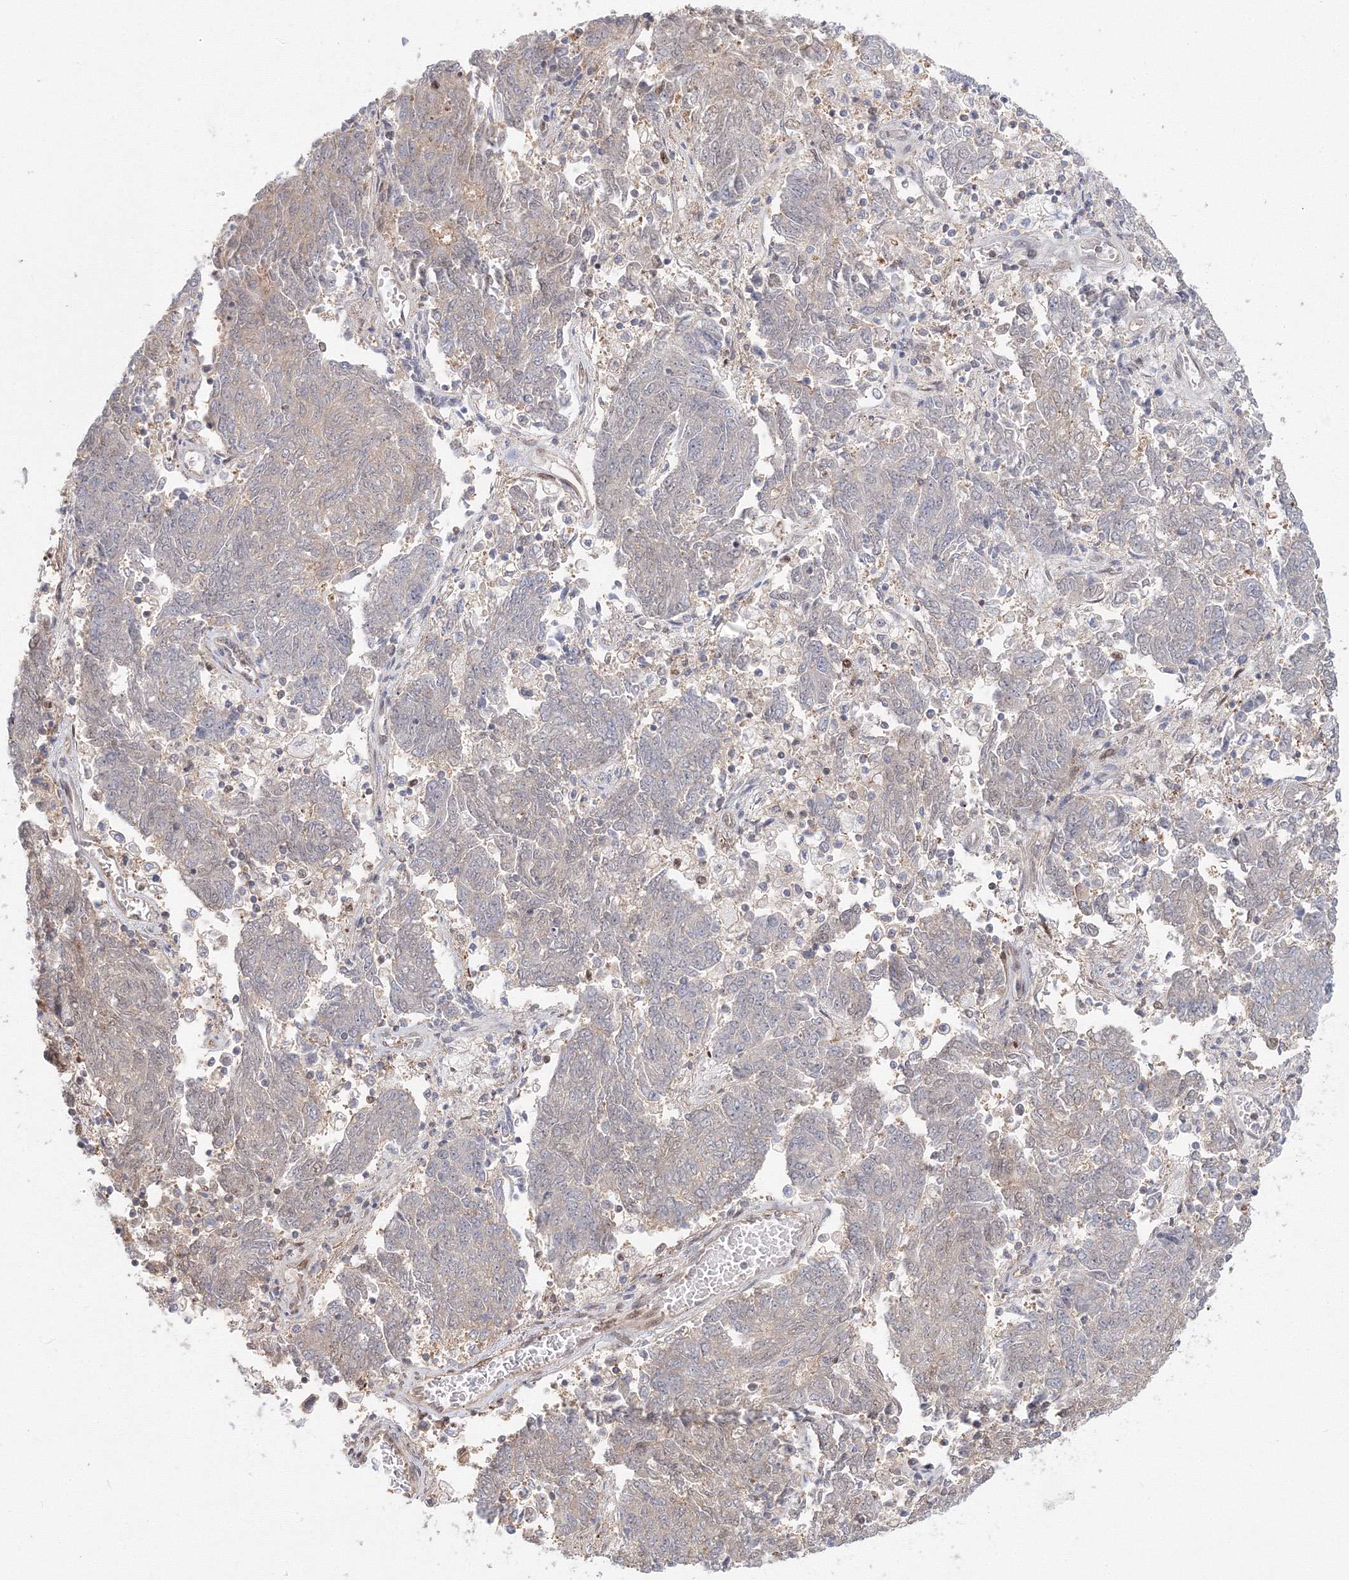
{"staining": {"intensity": "weak", "quantity": "<25%", "location": "cytoplasmic/membranous,nuclear"}, "tissue": "endometrial cancer", "cell_type": "Tumor cells", "image_type": "cancer", "snomed": [{"axis": "morphology", "description": "Adenocarcinoma, NOS"}, {"axis": "topography", "description": "Endometrium"}], "caption": "Tumor cells are negative for protein expression in human adenocarcinoma (endometrial). The staining was performed using DAB (3,3'-diaminobenzidine) to visualize the protein expression in brown, while the nuclei were stained in blue with hematoxylin (Magnification: 20x).", "gene": "ARHGAP21", "patient": {"sex": "female", "age": 80}}